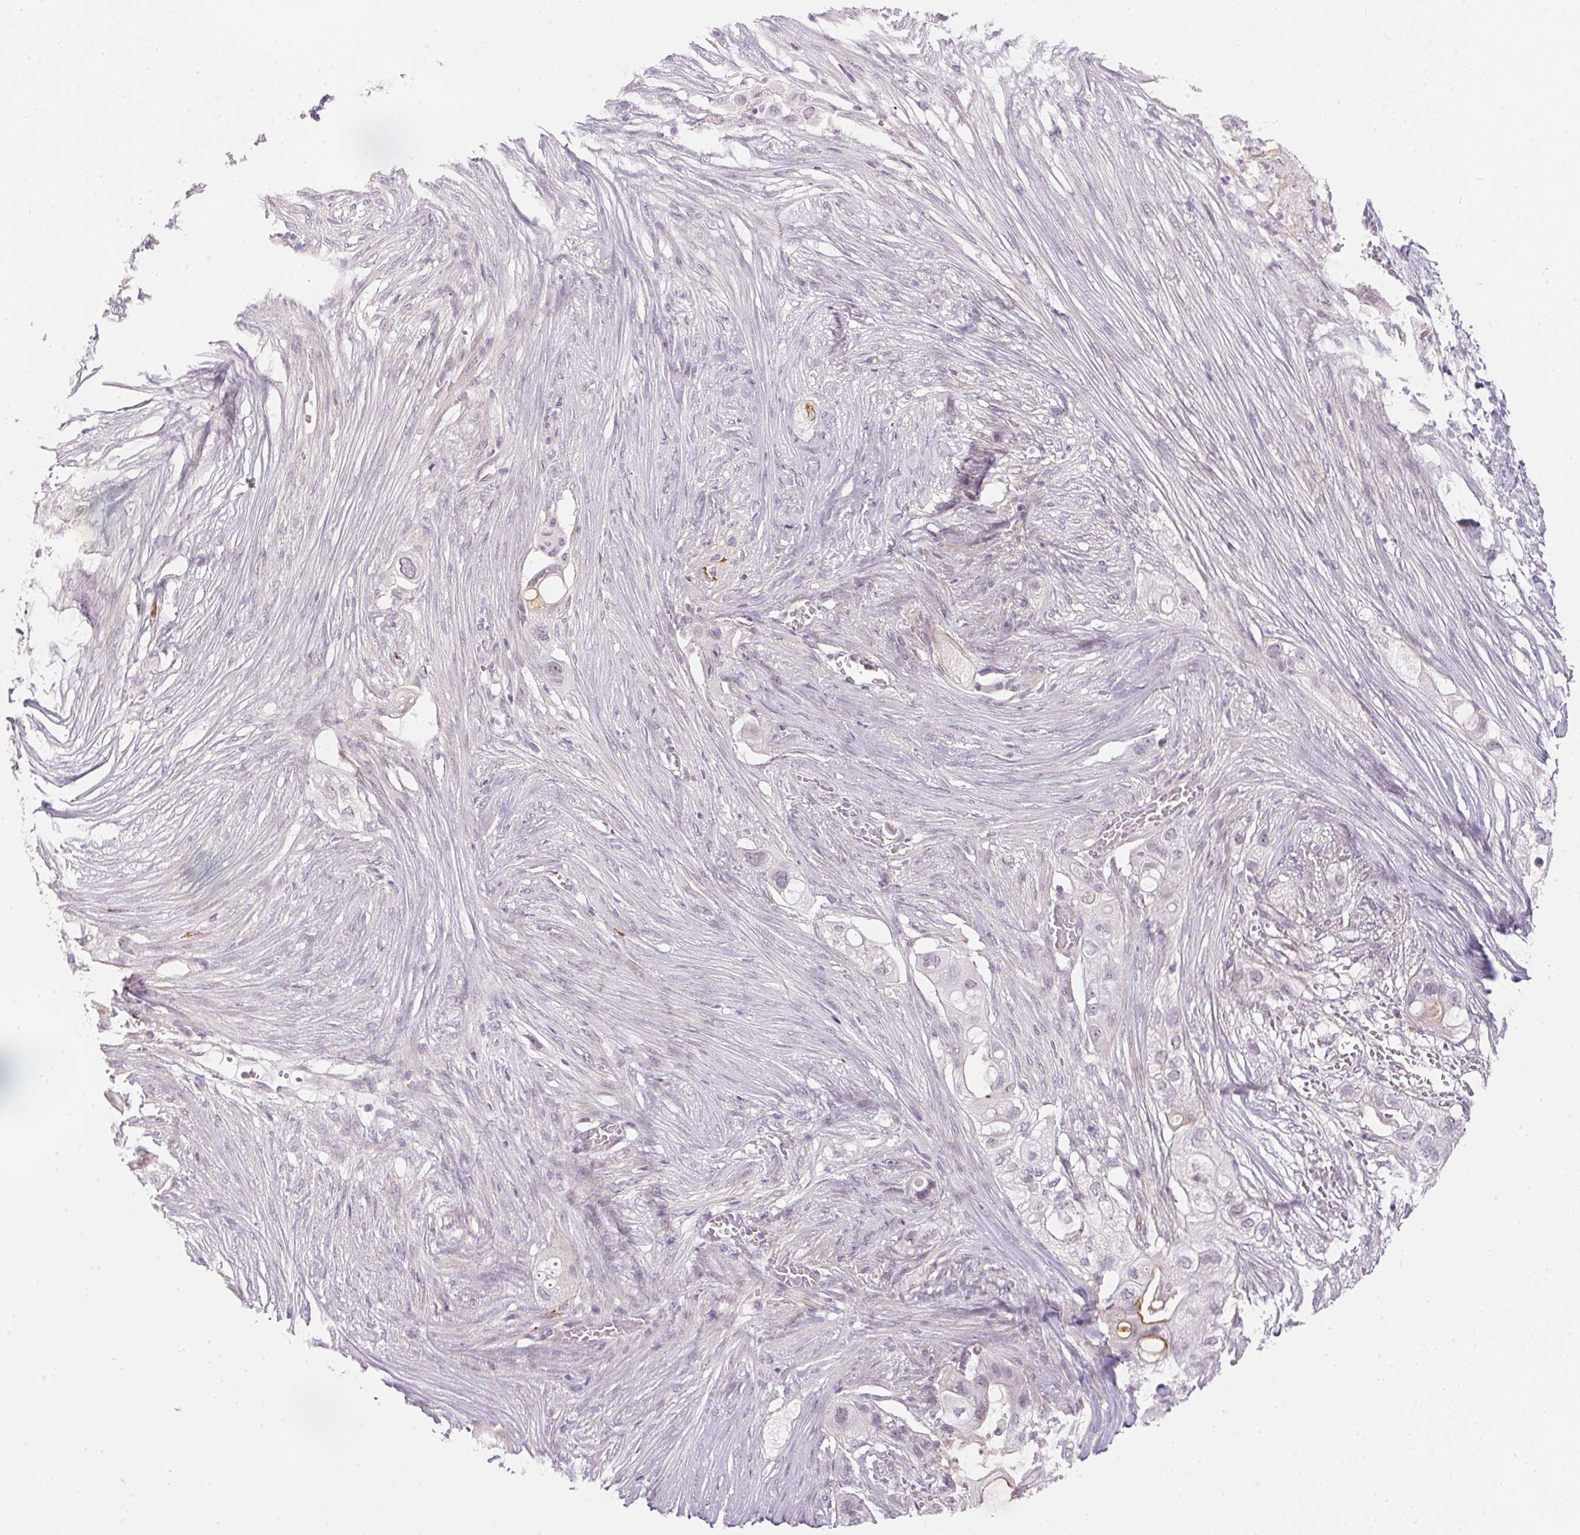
{"staining": {"intensity": "negative", "quantity": "none", "location": "none"}, "tissue": "pancreatic cancer", "cell_type": "Tumor cells", "image_type": "cancer", "snomed": [{"axis": "morphology", "description": "Adenocarcinoma, NOS"}, {"axis": "topography", "description": "Pancreas"}], "caption": "Tumor cells show no significant expression in pancreatic adenocarcinoma. The staining was performed using DAB to visualize the protein expression in brown, while the nuclei were stained in blue with hematoxylin (Magnification: 20x).", "gene": "GDAP1L1", "patient": {"sex": "female", "age": 72}}